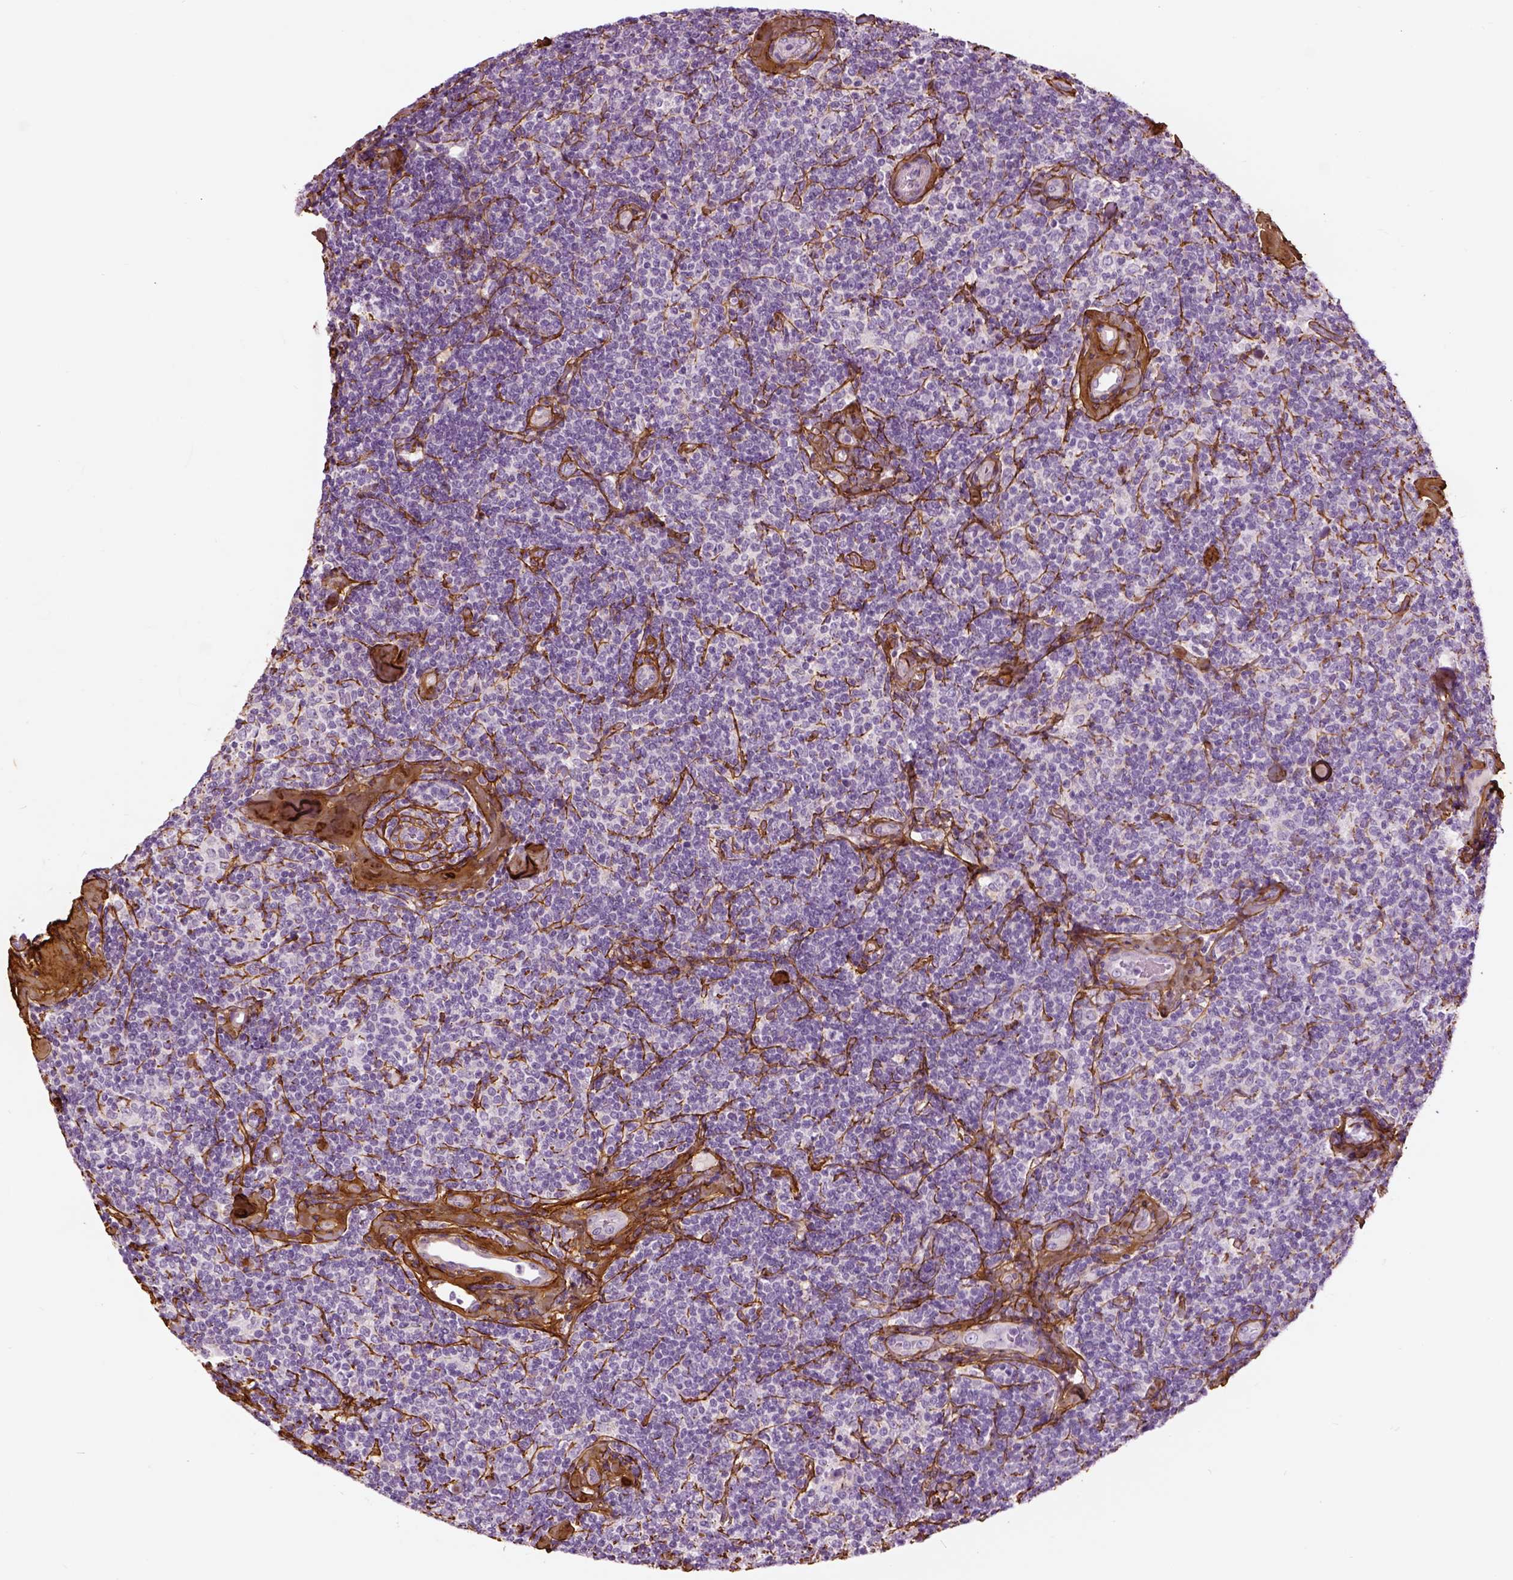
{"staining": {"intensity": "negative", "quantity": "none", "location": "none"}, "tissue": "lymphoma", "cell_type": "Tumor cells", "image_type": "cancer", "snomed": [{"axis": "morphology", "description": "Malignant lymphoma, non-Hodgkin's type, Low grade"}, {"axis": "topography", "description": "Lymph node"}], "caption": "The immunohistochemistry micrograph has no significant positivity in tumor cells of malignant lymphoma, non-Hodgkin's type (low-grade) tissue. (DAB immunohistochemistry (IHC) visualized using brightfield microscopy, high magnification).", "gene": "COL6A2", "patient": {"sex": "female", "age": 56}}